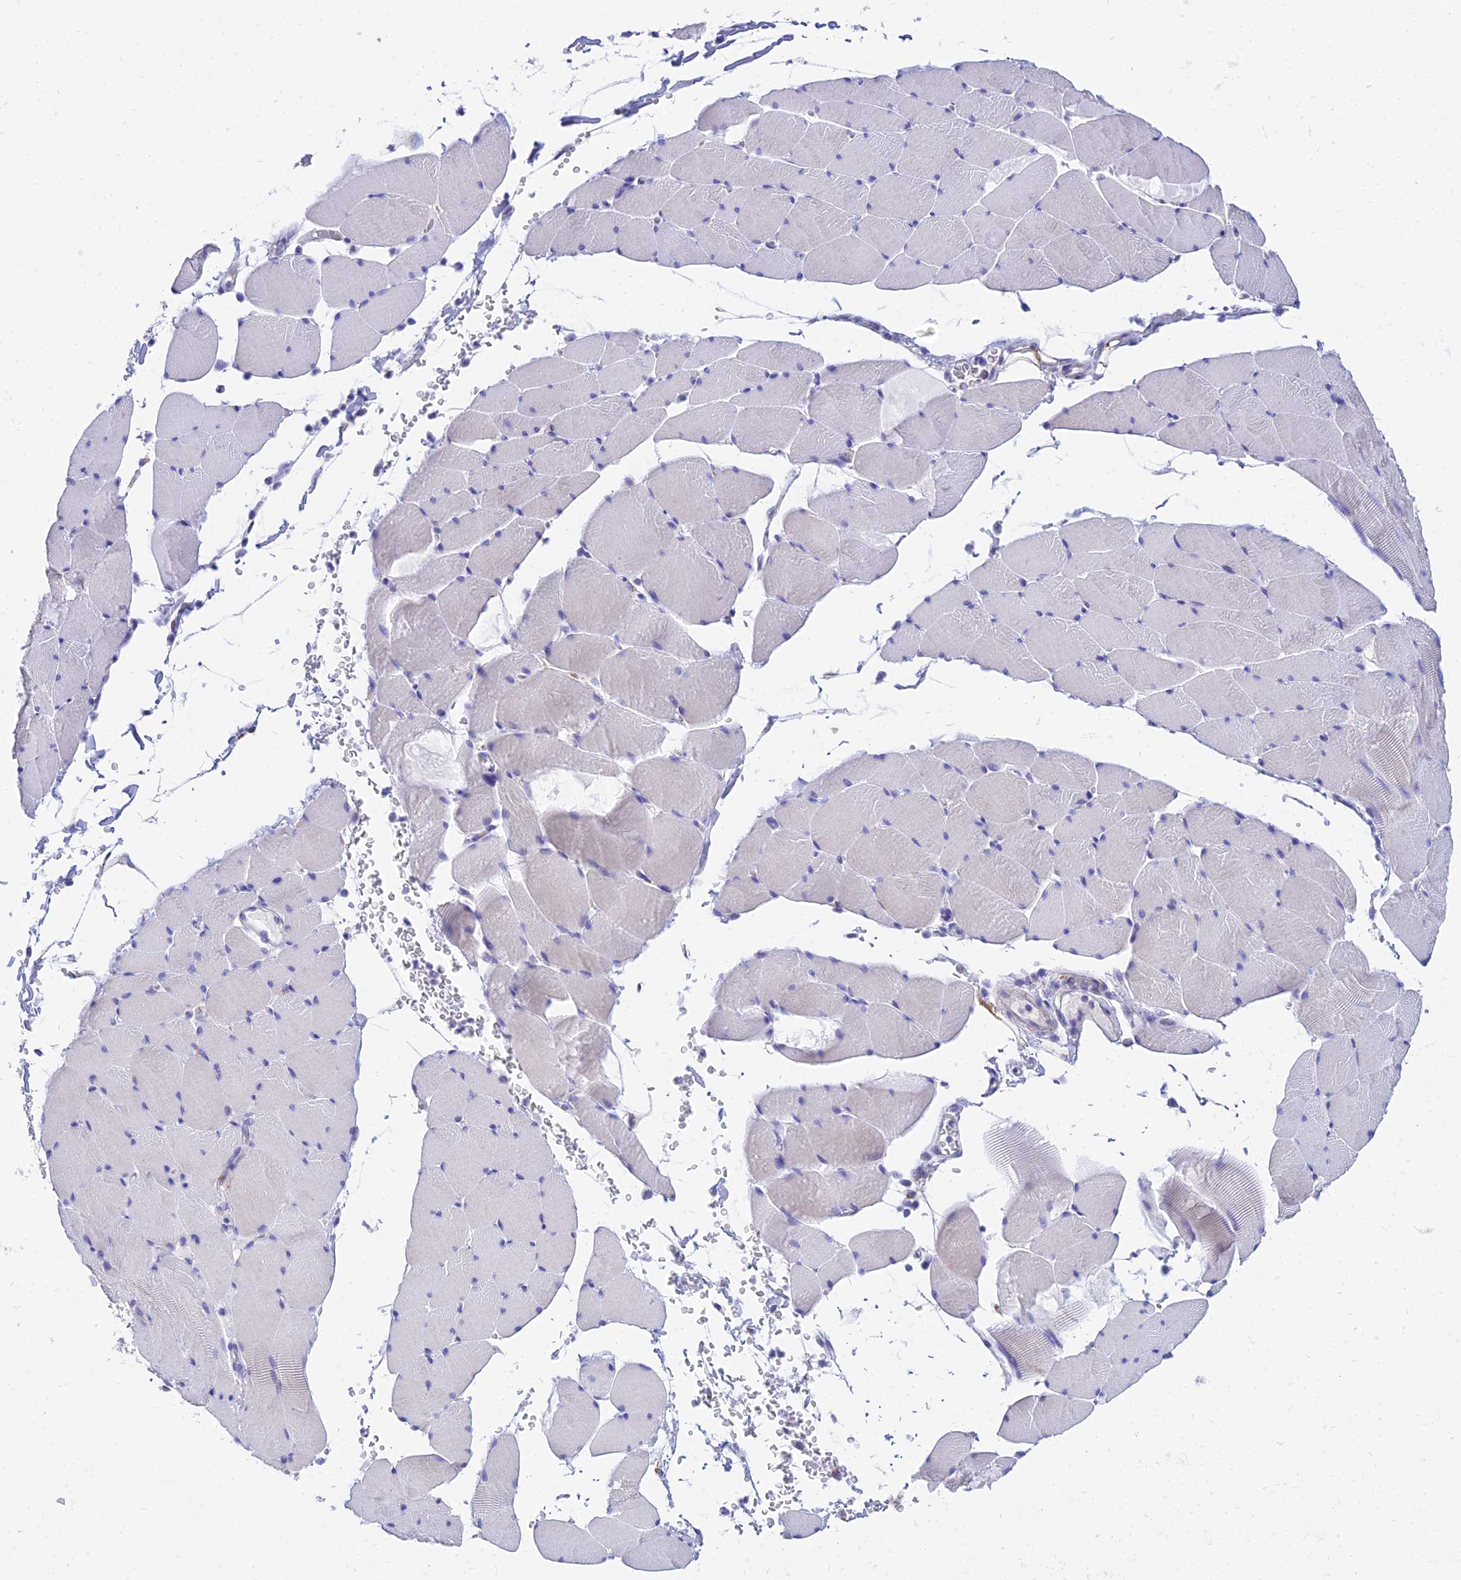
{"staining": {"intensity": "negative", "quantity": "none", "location": "none"}, "tissue": "skeletal muscle", "cell_type": "Myocytes", "image_type": "normal", "snomed": [{"axis": "morphology", "description": "Normal tissue, NOS"}, {"axis": "topography", "description": "Skeletal muscle"}, {"axis": "topography", "description": "Head-Neck"}], "caption": "Immunohistochemistry (IHC) micrograph of normal skeletal muscle: skeletal muscle stained with DAB demonstrates no significant protein positivity in myocytes. (Brightfield microscopy of DAB (3,3'-diaminobenzidine) IHC at high magnification).", "gene": "PKN3", "patient": {"sex": "male", "age": 66}}